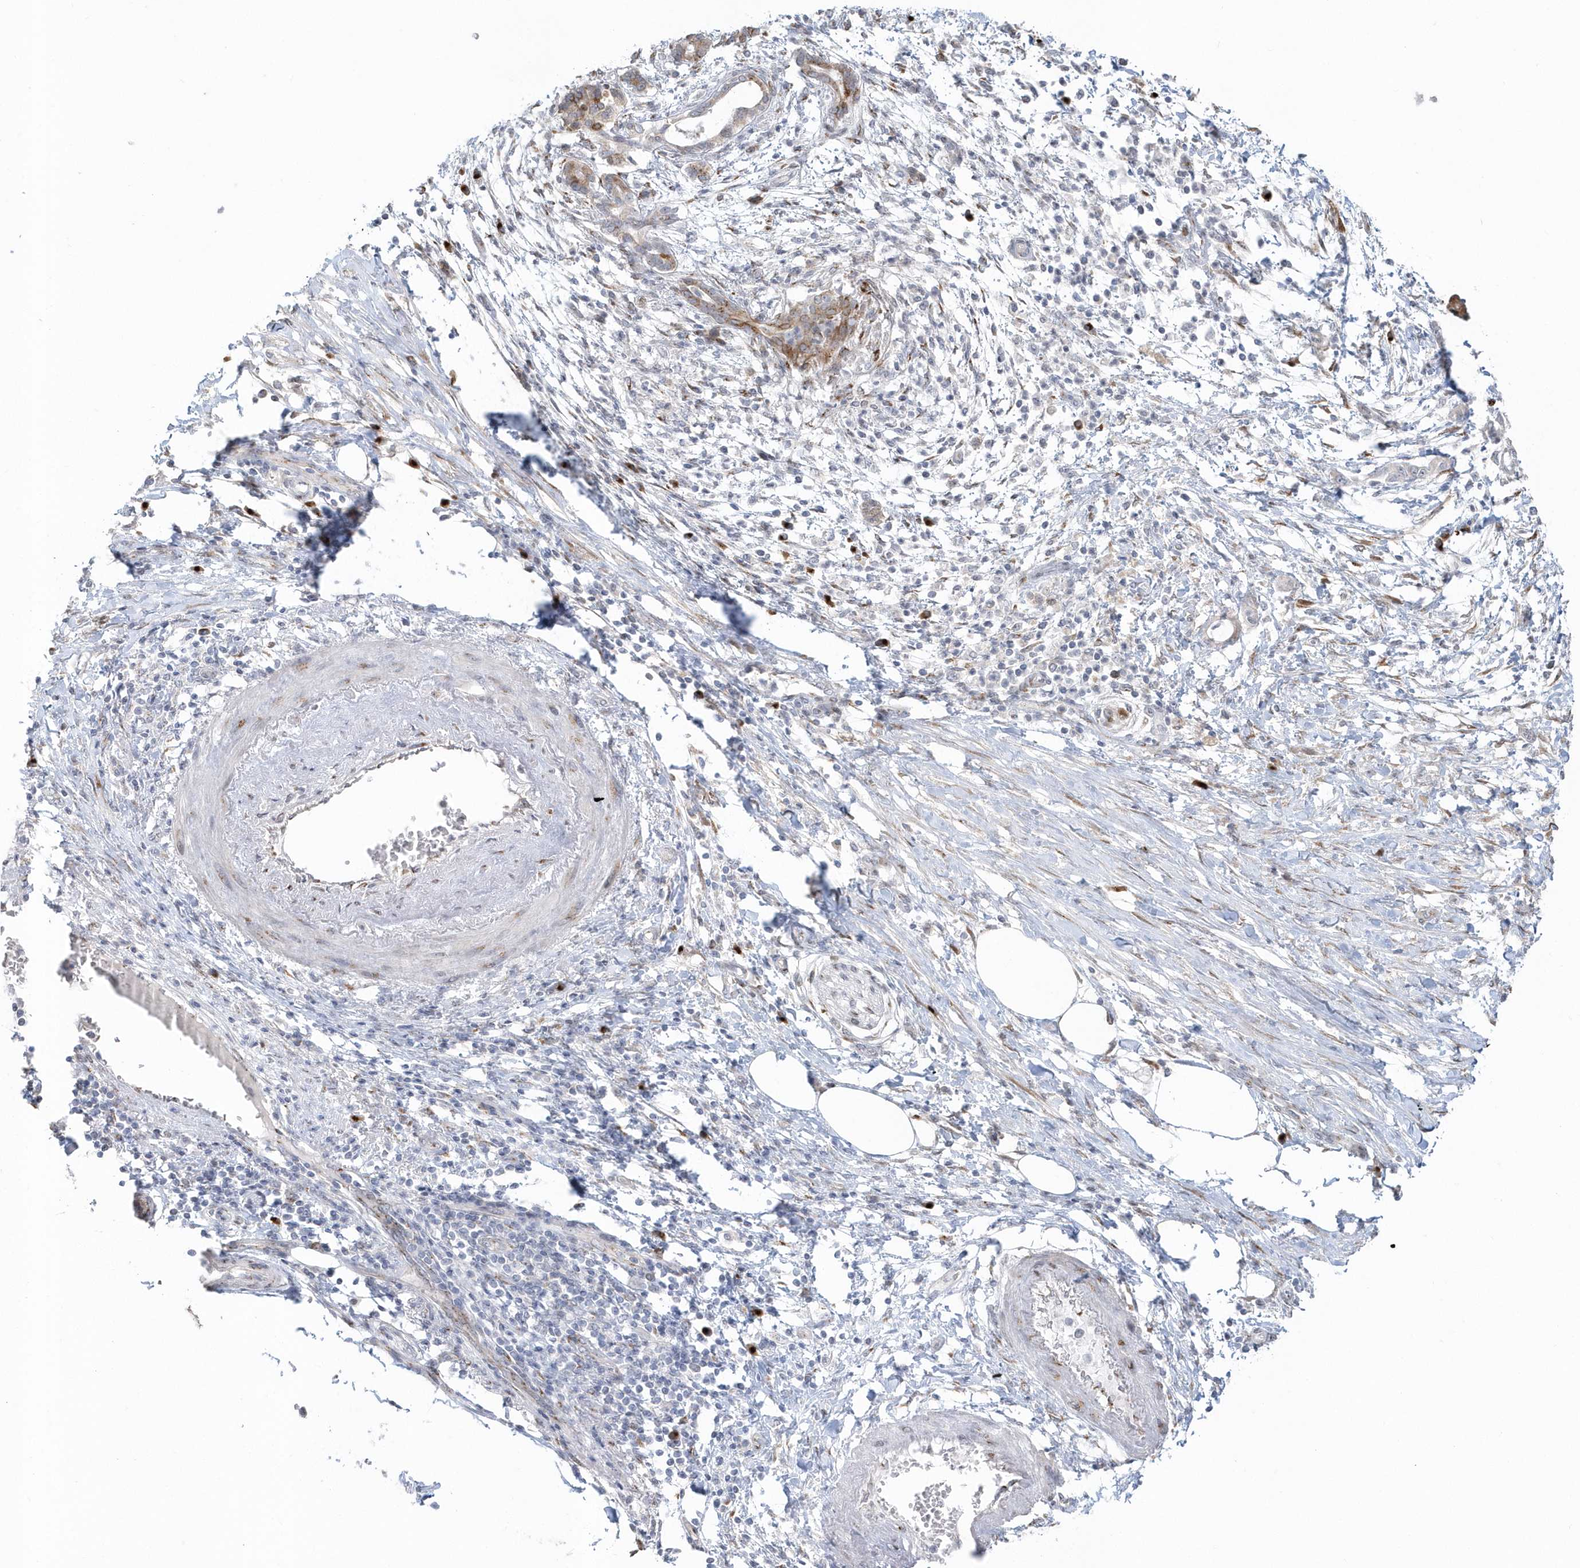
{"staining": {"intensity": "moderate", "quantity": "25%-75%", "location": "cytoplasmic/membranous"}, "tissue": "pancreatic cancer", "cell_type": "Tumor cells", "image_type": "cancer", "snomed": [{"axis": "morphology", "description": "Adenocarcinoma, NOS"}, {"axis": "topography", "description": "Pancreas"}], "caption": "Moderate cytoplasmic/membranous expression is identified in about 25%-75% of tumor cells in pancreatic cancer.", "gene": "DHFR", "patient": {"sex": "female", "age": 55}}